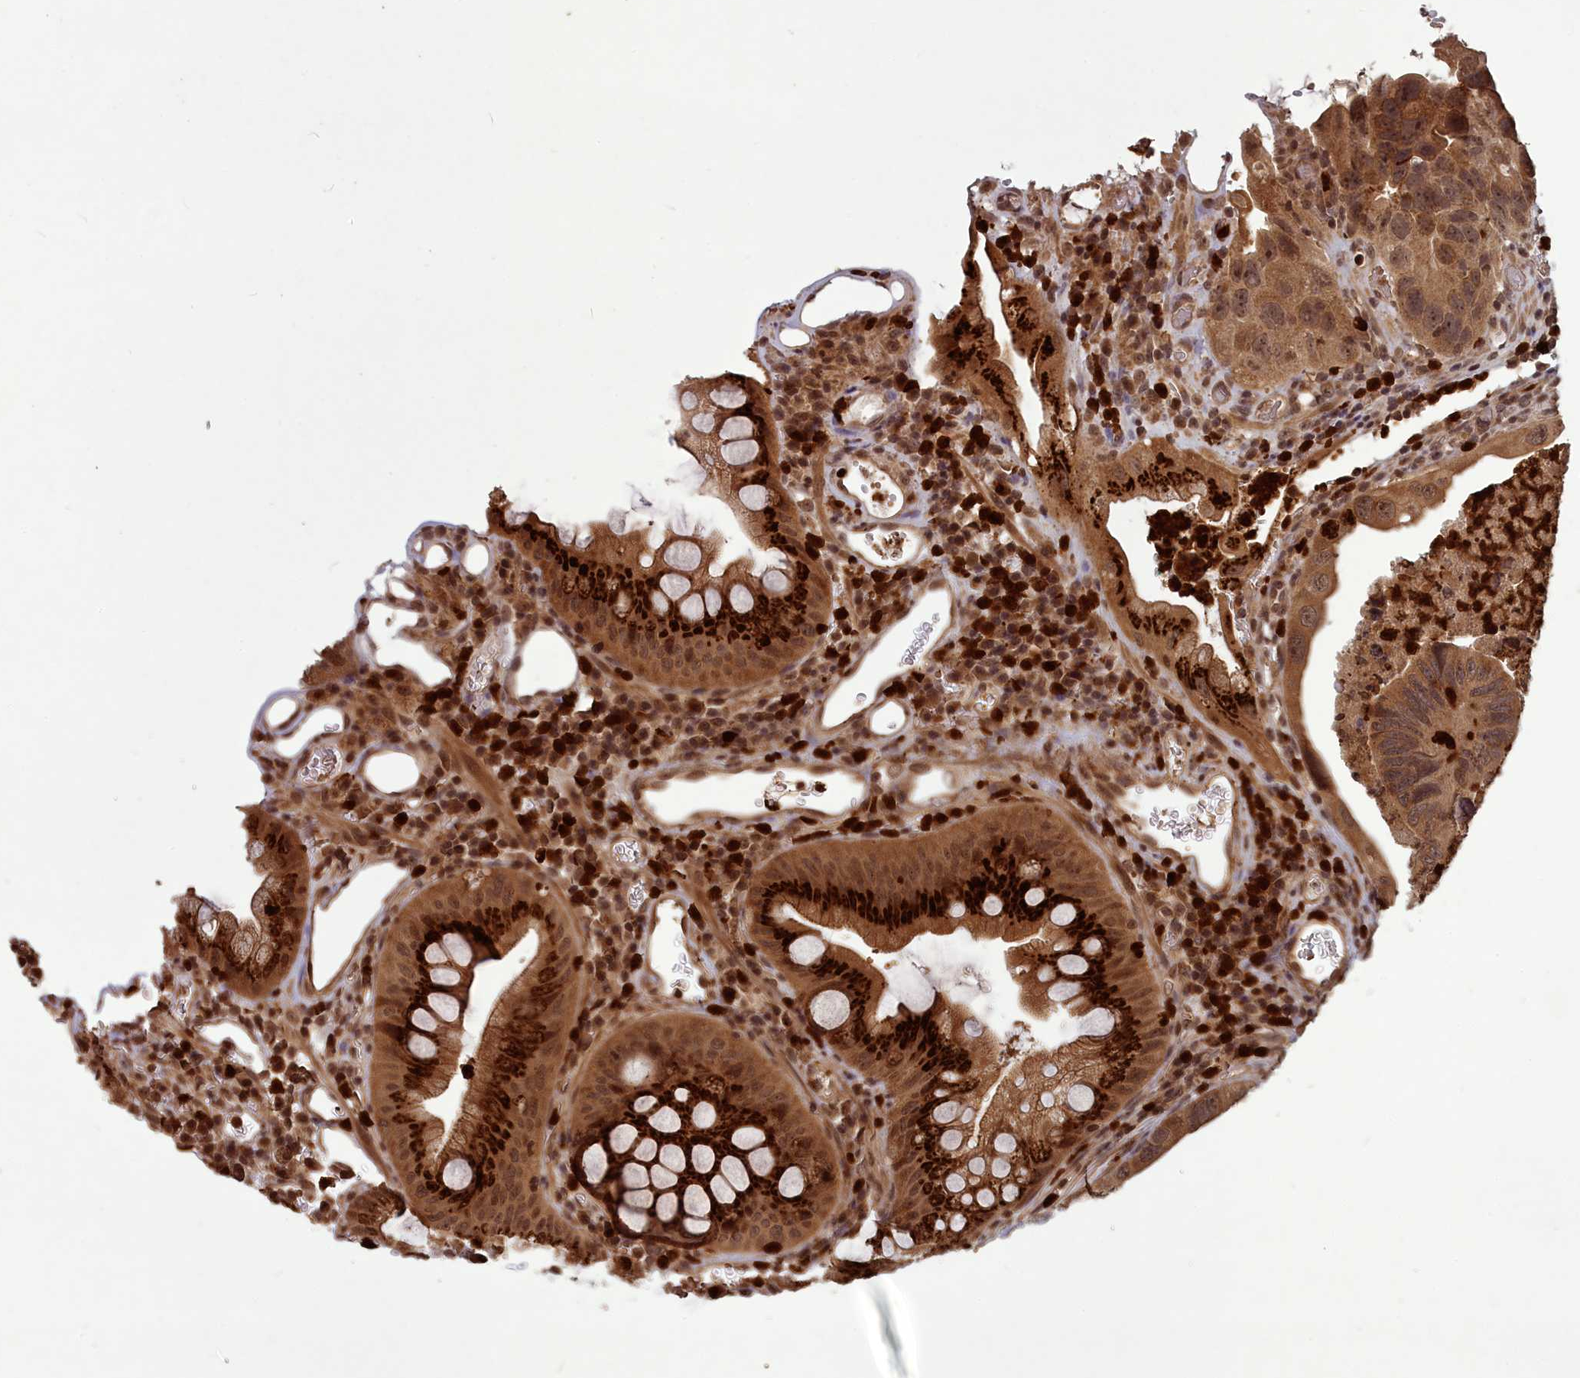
{"staining": {"intensity": "strong", "quantity": ">75%", "location": "cytoplasmic/membranous,nuclear"}, "tissue": "colorectal cancer", "cell_type": "Tumor cells", "image_type": "cancer", "snomed": [{"axis": "morphology", "description": "Adenocarcinoma, NOS"}, {"axis": "topography", "description": "Rectum"}], "caption": "Human colorectal adenocarcinoma stained for a protein (brown) displays strong cytoplasmic/membranous and nuclear positive positivity in approximately >75% of tumor cells.", "gene": "SRMS", "patient": {"sex": "male", "age": 63}}